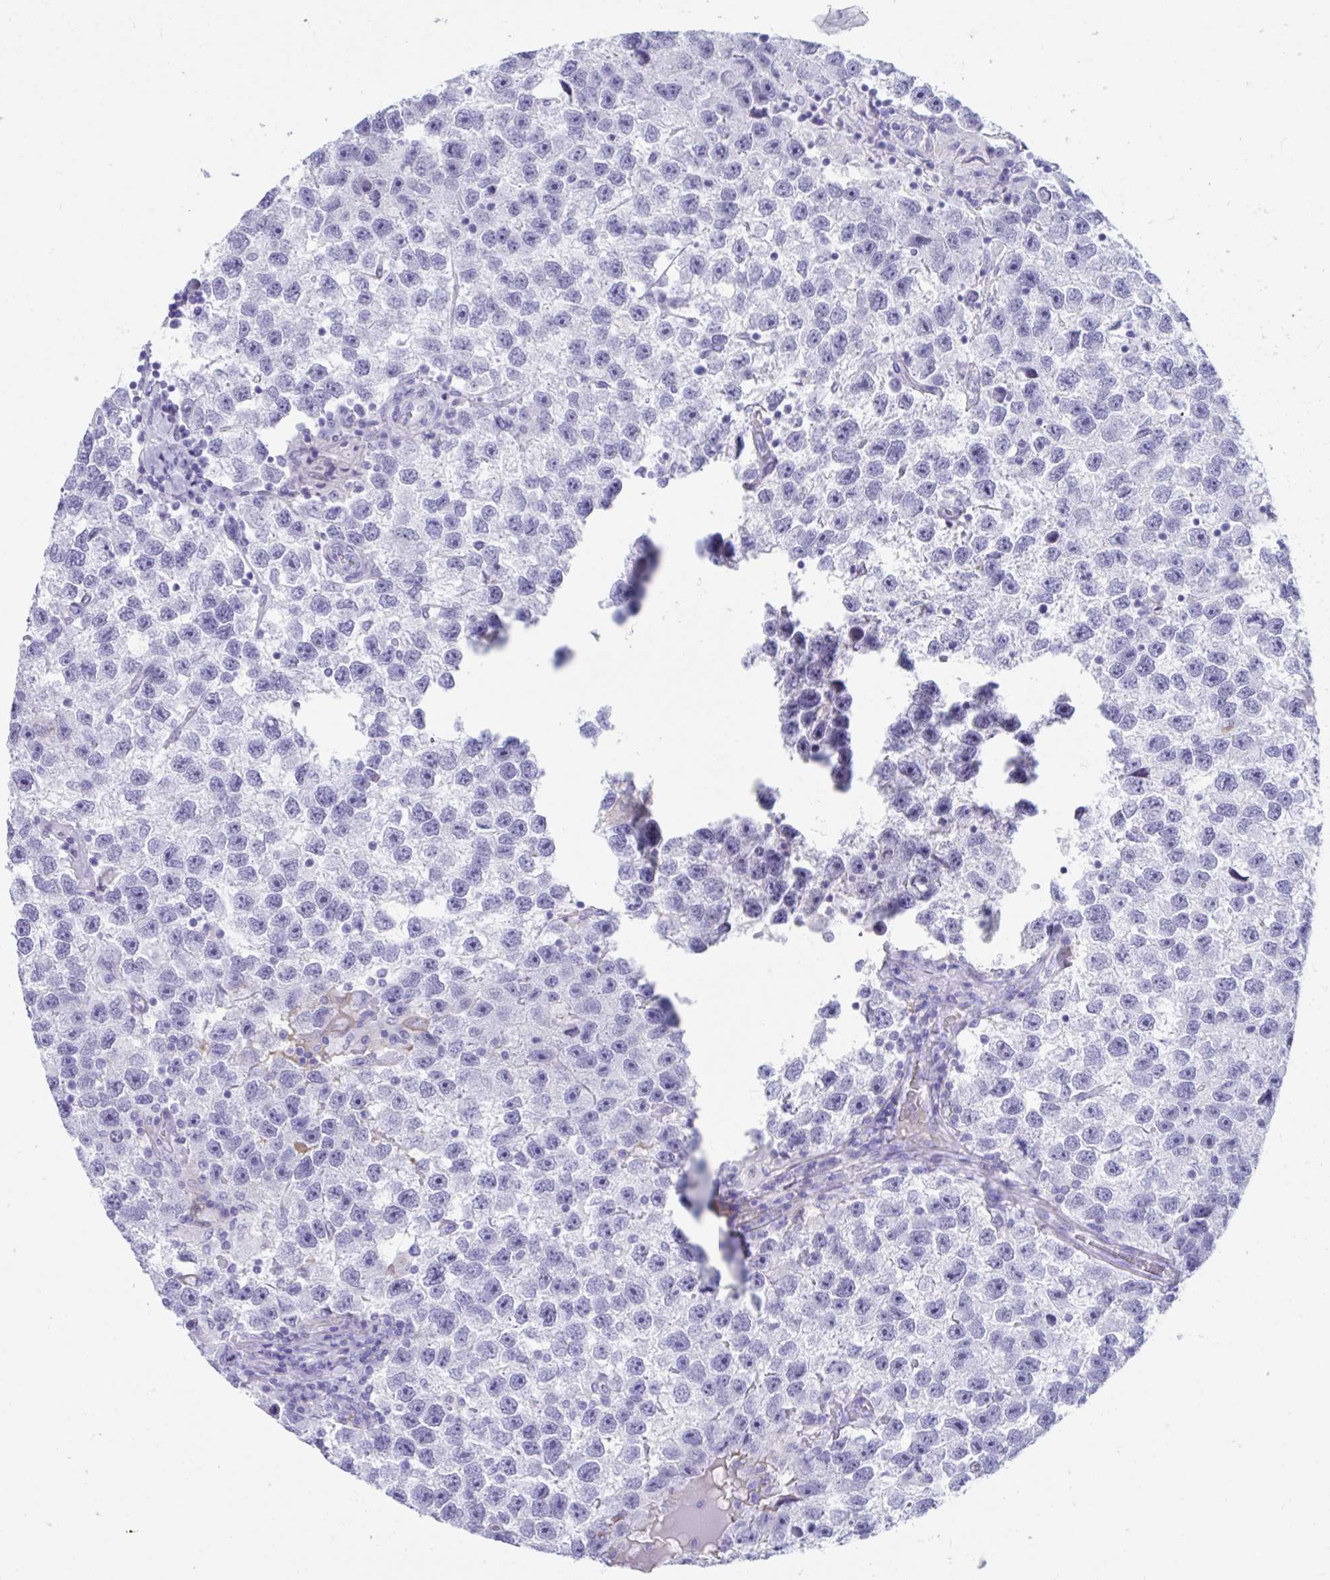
{"staining": {"intensity": "negative", "quantity": "none", "location": "none"}, "tissue": "testis cancer", "cell_type": "Tumor cells", "image_type": "cancer", "snomed": [{"axis": "morphology", "description": "Seminoma, NOS"}, {"axis": "topography", "description": "Testis"}], "caption": "Tumor cells show no significant positivity in testis cancer (seminoma). Brightfield microscopy of immunohistochemistry stained with DAB (3,3'-diaminobenzidine) (brown) and hematoxylin (blue), captured at high magnification.", "gene": "TMEM35A", "patient": {"sex": "male", "age": 26}}